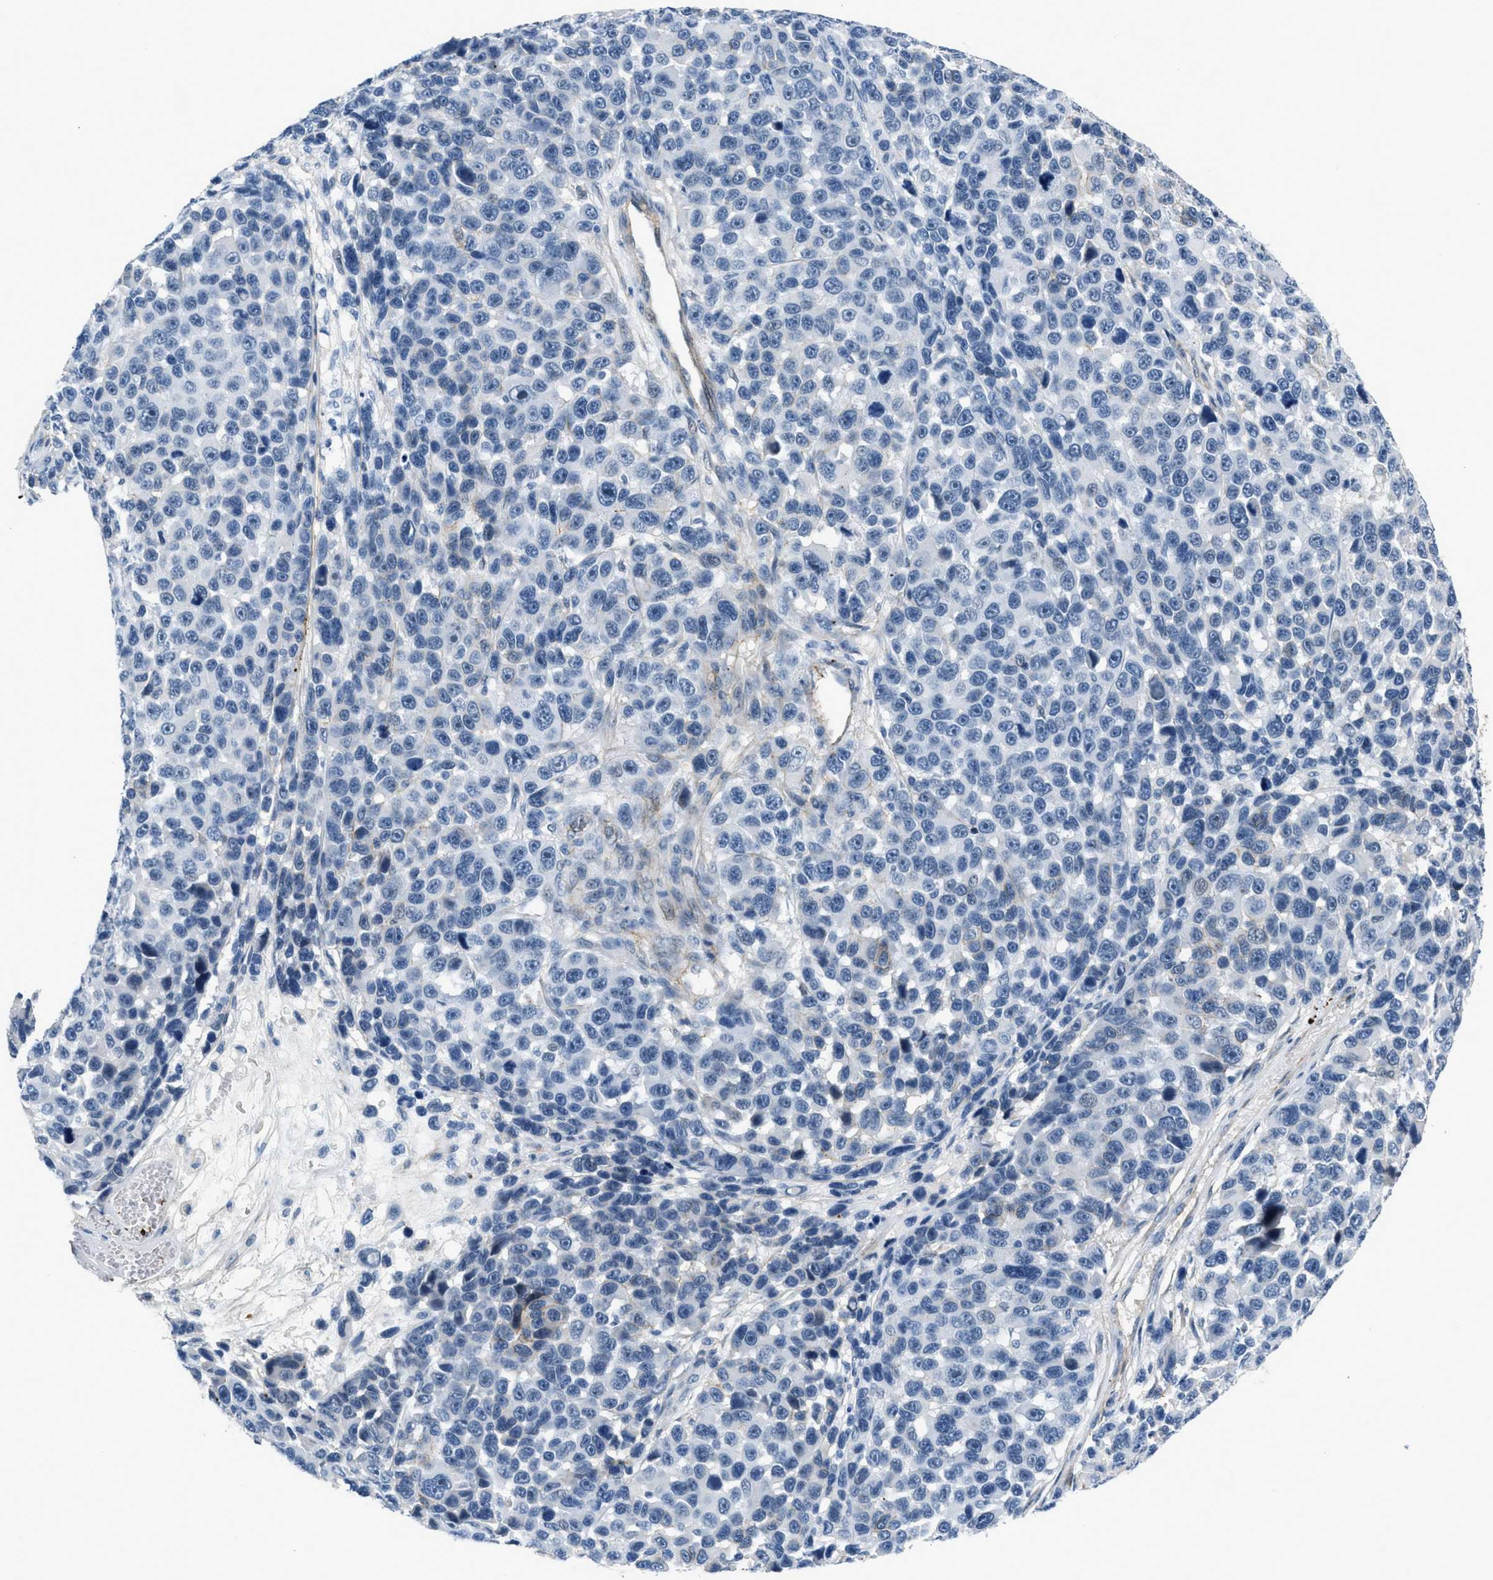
{"staining": {"intensity": "negative", "quantity": "none", "location": "none"}, "tissue": "melanoma", "cell_type": "Tumor cells", "image_type": "cancer", "snomed": [{"axis": "morphology", "description": "Malignant melanoma, NOS"}, {"axis": "topography", "description": "Skin"}], "caption": "Tumor cells show no significant staining in malignant melanoma. (Immunohistochemistry (ihc), brightfield microscopy, high magnification).", "gene": "FBN1", "patient": {"sex": "male", "age": 53}}